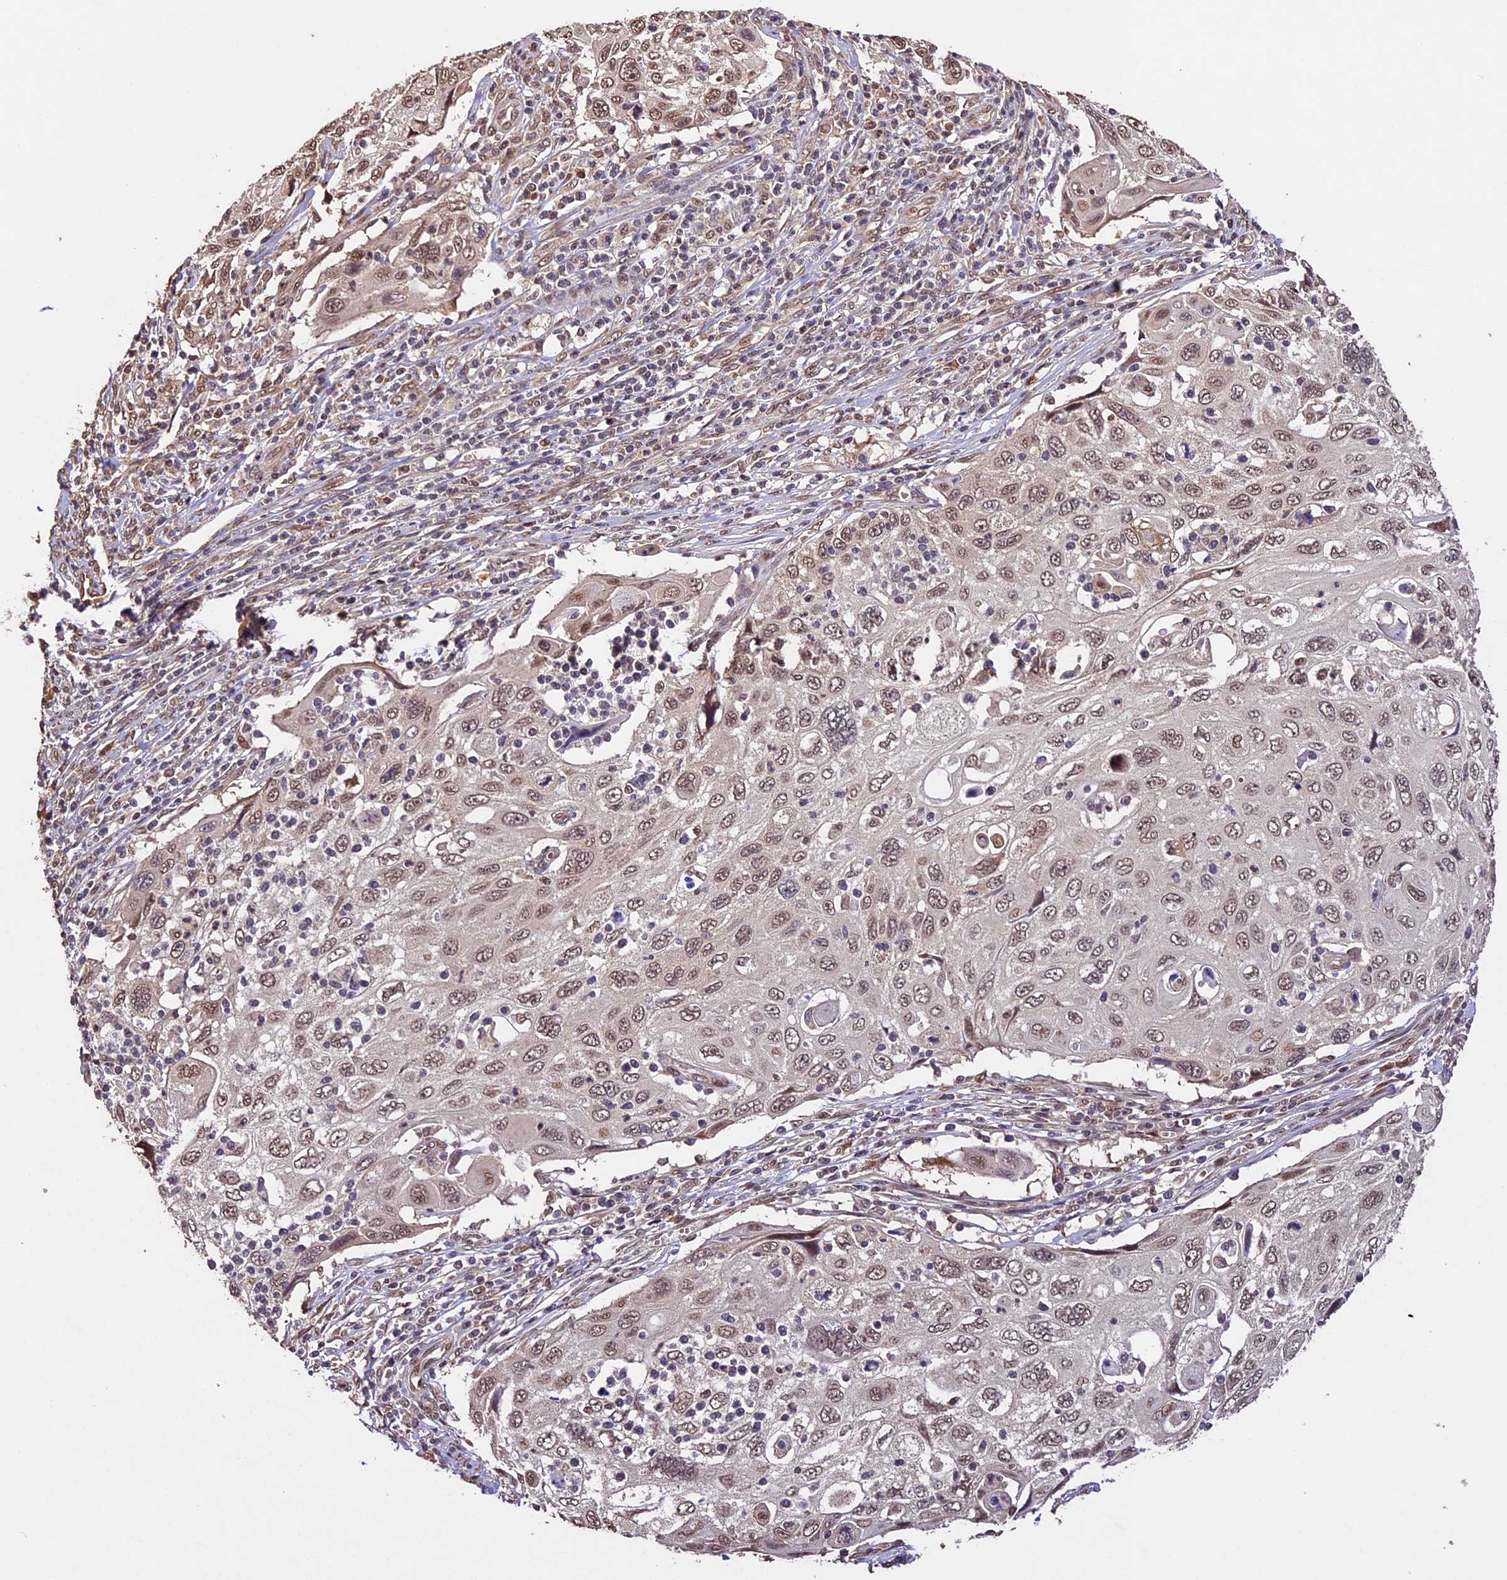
{"staining": {"intensity": "moderate", "quantity": ">75%", "location": "nuclear"}, "tissue": "cervical cancer", "cell_type": "Tumor cells", "image_type": "cancer", "snomed": [{"axis": "morphology", "description": "Squamous cell carcinoma, NOS"}, {"axis": "topography", "description": "Cervix"}], "caption": "Tumor cells reveal medium levels of moderate nuclear expression in about >75% of cells in human squamous cell carcinoma (cervical). The staining was performed using DAB (3,3'-diaminobenzidine) to visualize the protein expression in brown, while the nuclei were stained in blue with hematoxylin (Magnification: 20x).", "gene": "CDKN2AIP", "patient": {"sex": "female", "age": 70}}